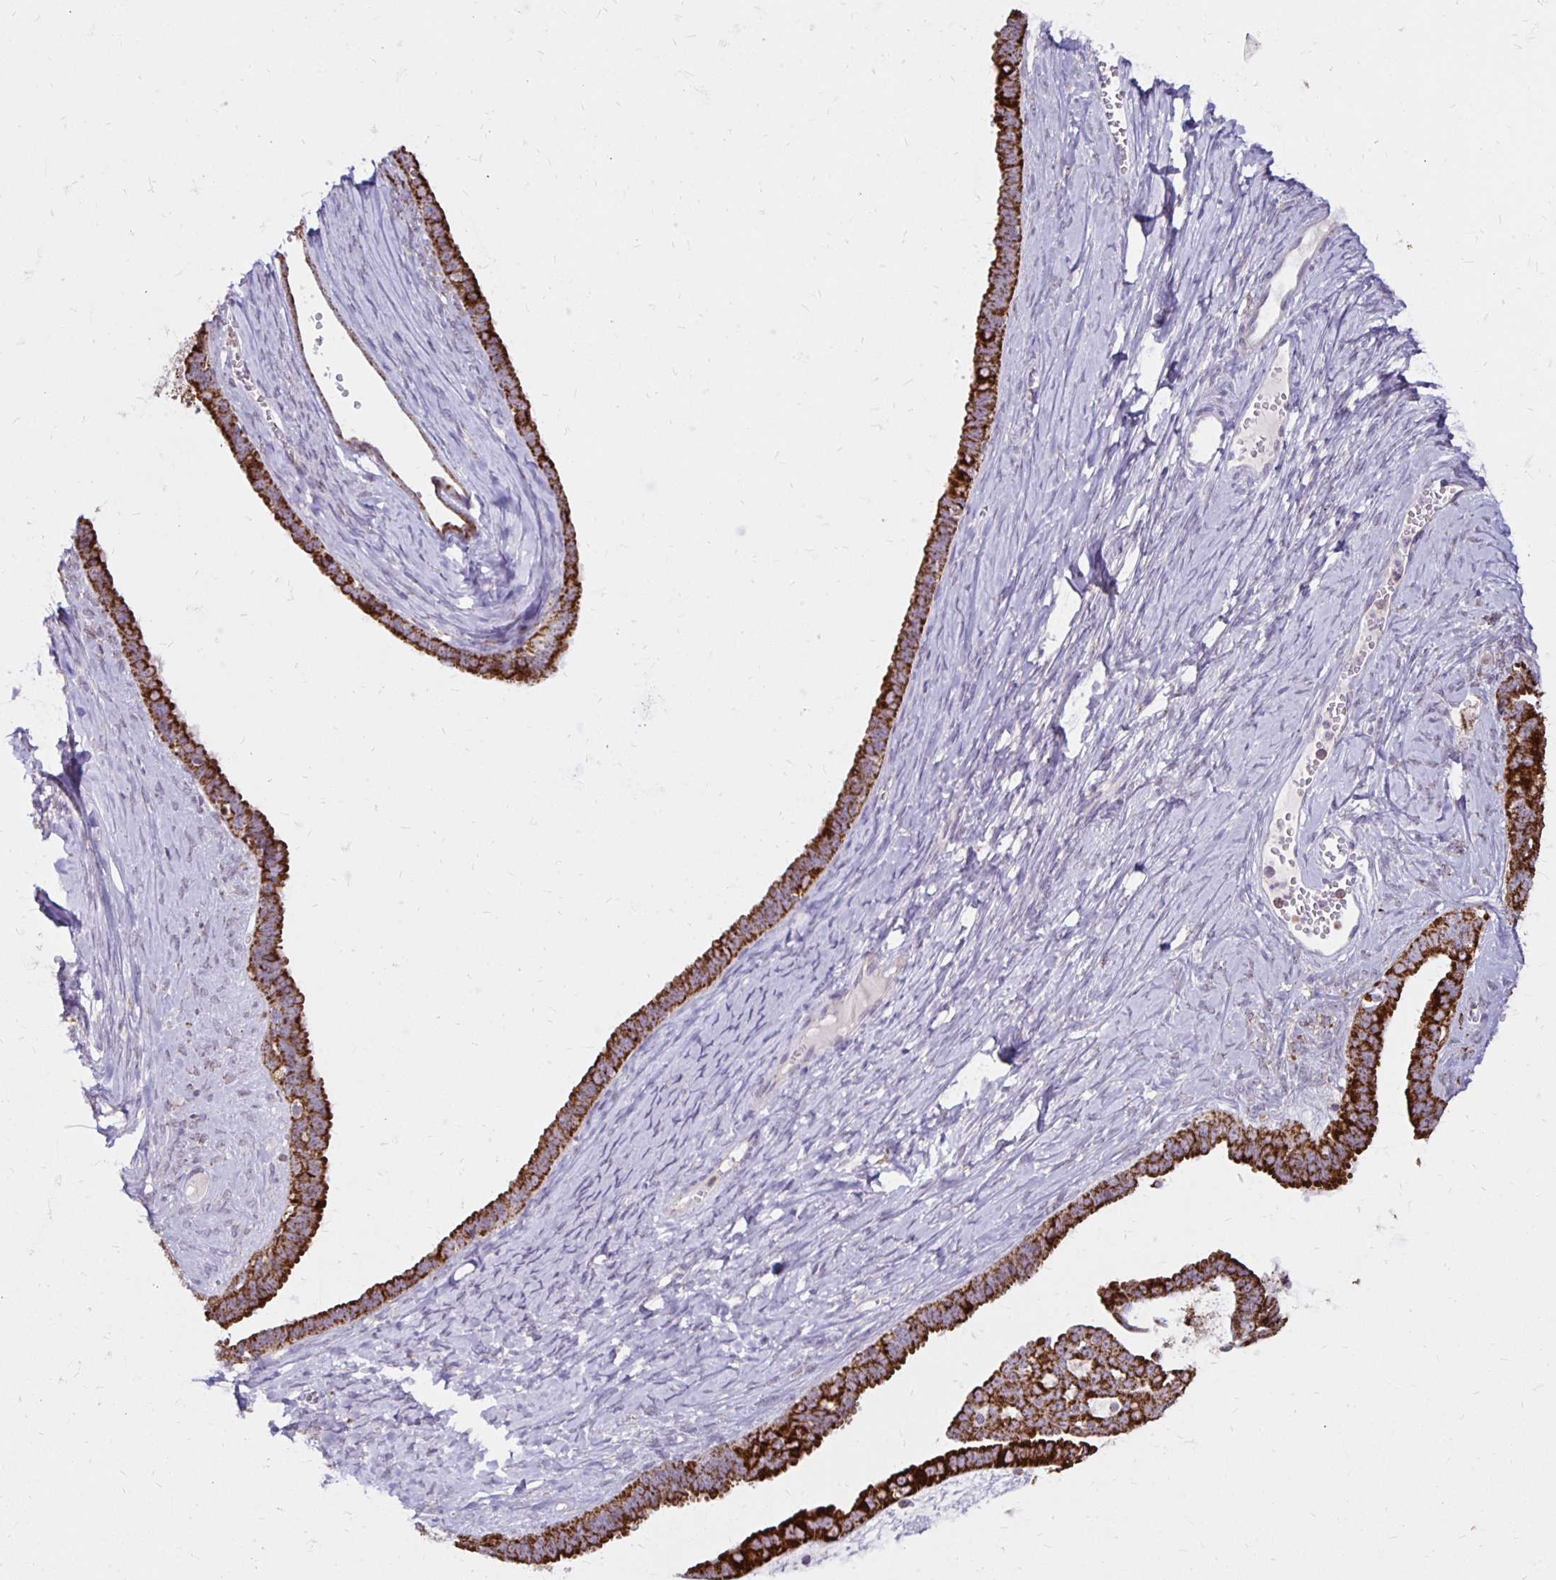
{"staining": {"intensity": "strong", "quantity": ">75%", "location": "cytoplasmic/membranous"}, "tissue": "ovarian cancer", "cell_type": "Tumor cells", "image_type": "cancer", "snomed": [{"axis": "morphology", "description": "Cystadenocarcinoma, serous, NOS"}, {"axis": "topography", "description": "Ovary"}], "caption": "Protein expression analysis of human ovarian cancer reveals strong cytoplasmic/membranous expression in about >75% of tumor cells. Using DAB (3,3'-diaminobenzidine) (brown) and hematoxylin (blue) stains, captured at high magnification using brightfield microscopy.", "gene": "IER3", "patient": {"sex": "female", "age": 71}}